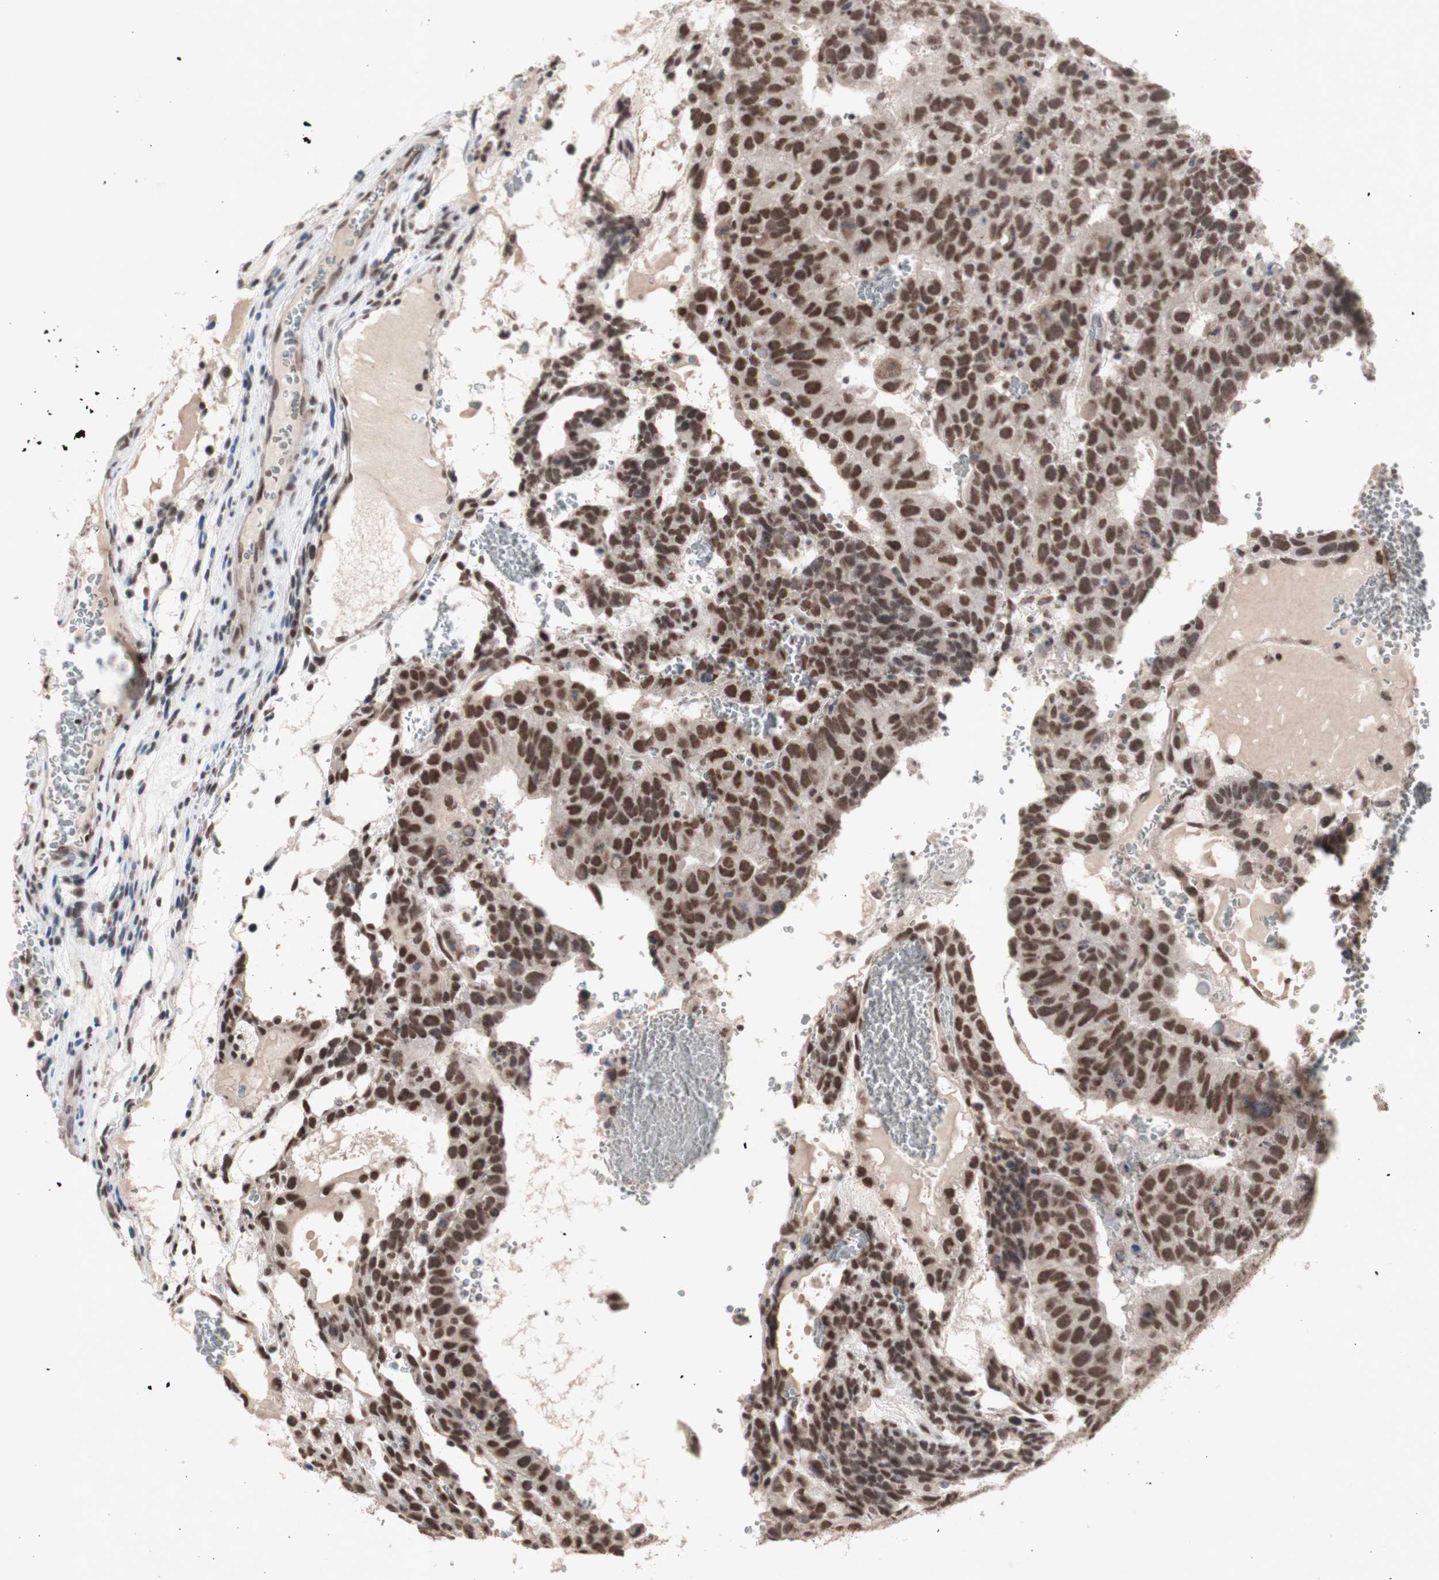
{"staining": {"intensity": "moderate", "quantity": ">75%", "location": "nuclear"}, "tissue": "testis cancer", "cell_type": "Tumor cells", "image_type": "cancer", "snomed": [{"axis": "morphology", "description": "Seminoma, NOS"}, {"axis": "morphology", "description": "Carcinoma, Embryonal, NOS"}, {"axis": "topography", "description": "Testis"}], "caption": "Testis cancer (seminoma) stained with immunohistochemistry (IHC) shows moderate nuclear positivity in about >75% of tumor cells.", "gene": "SFPQ", "patient": {"sex": "male", "age": 52}}